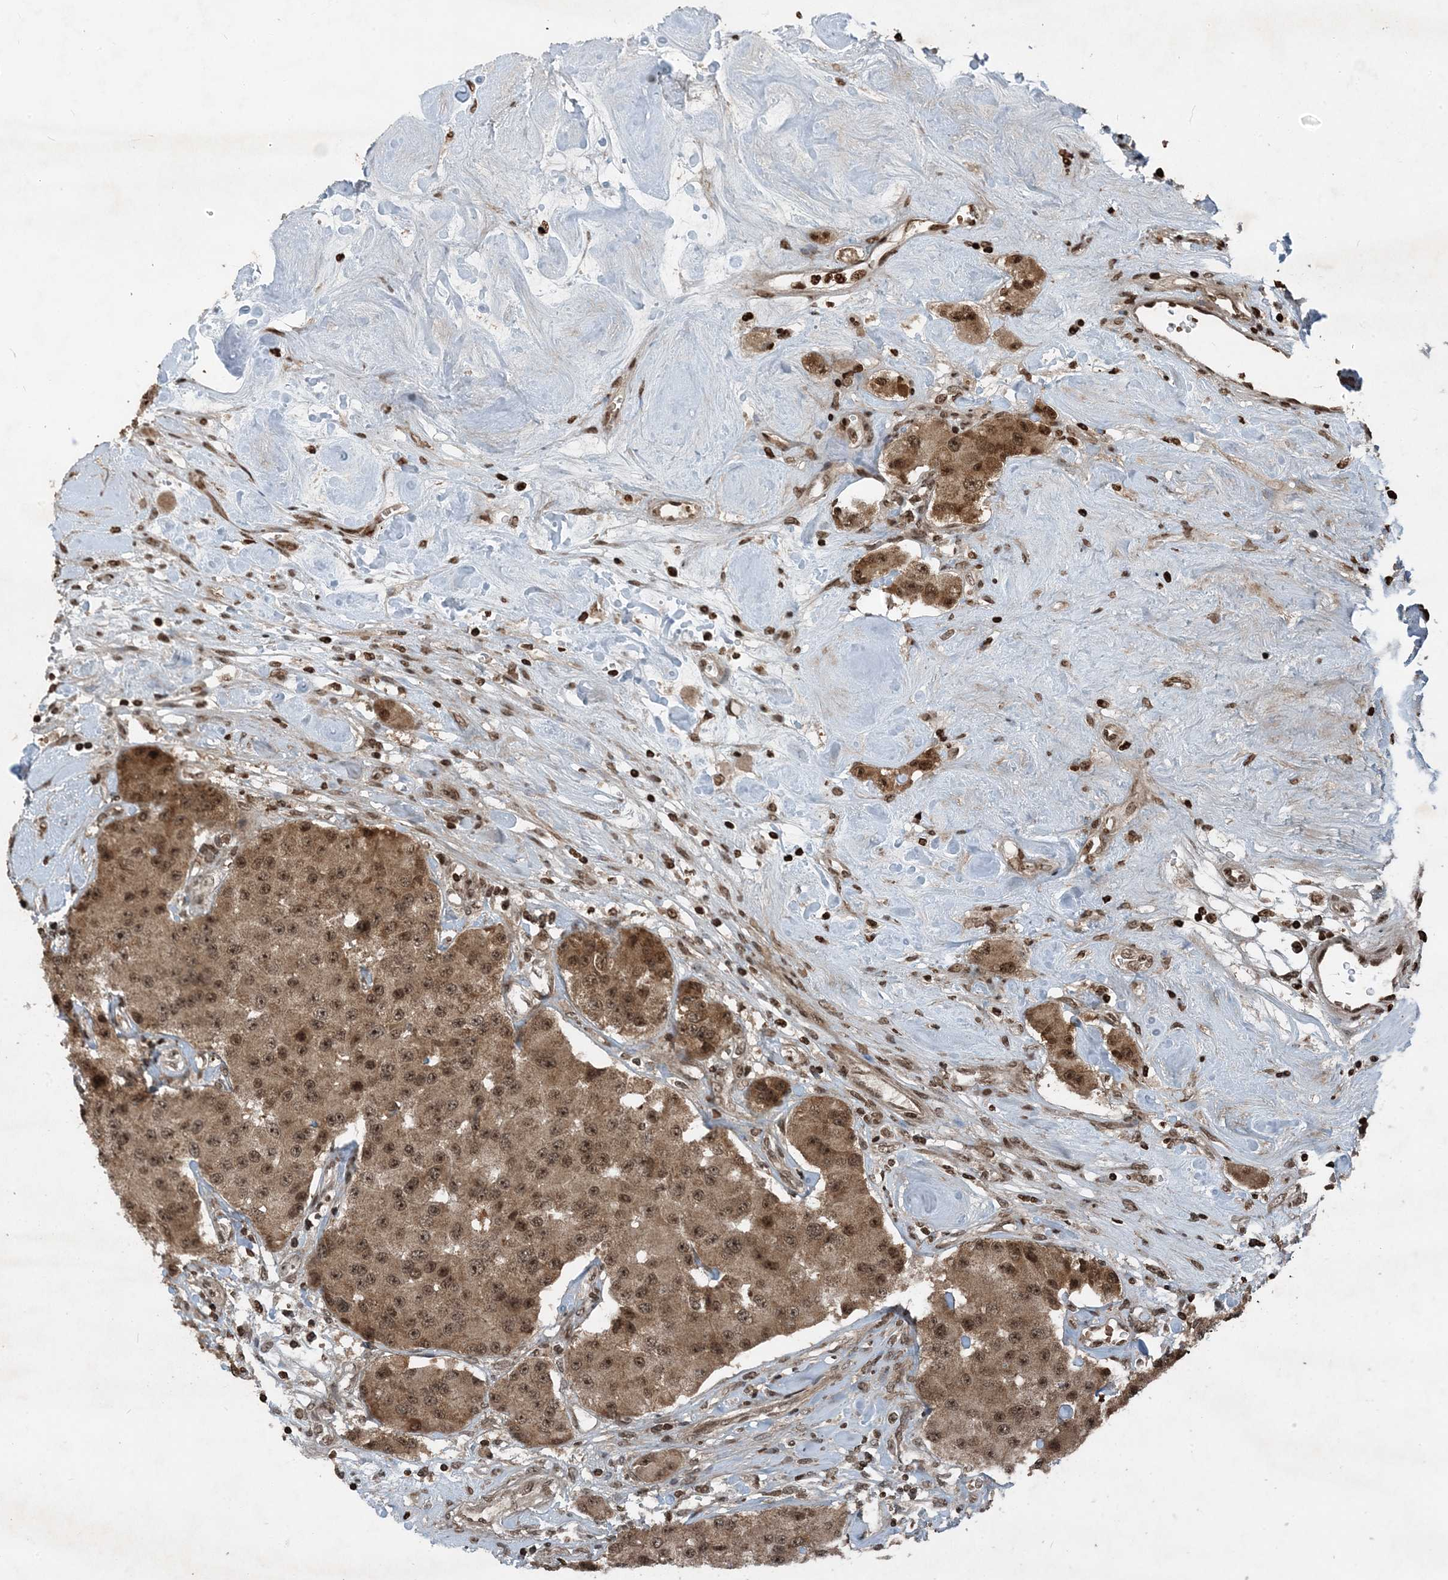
{"staining": {"intensity": "moderate", "quantity": ">75%", "location": "cytoplasmic/membranous,nuclear"}, "tissue": "carcinoid", "cell_type": "Tumor cells", "image_type": "cancer", "snomed": [{"axis": "morphology", "description": "Carcinoid, malignant, NOS"}, {"axis": "topography", "description": "Pancreas"}], "caption": "Tumor cells show medium levels of moderate cytoplasmic/membranous and nuclear positivity in about >75% of cells in carcinoid (malignant).", "gene": "ZFAND2B", "patient": {"sex": "male", "age": 41}}